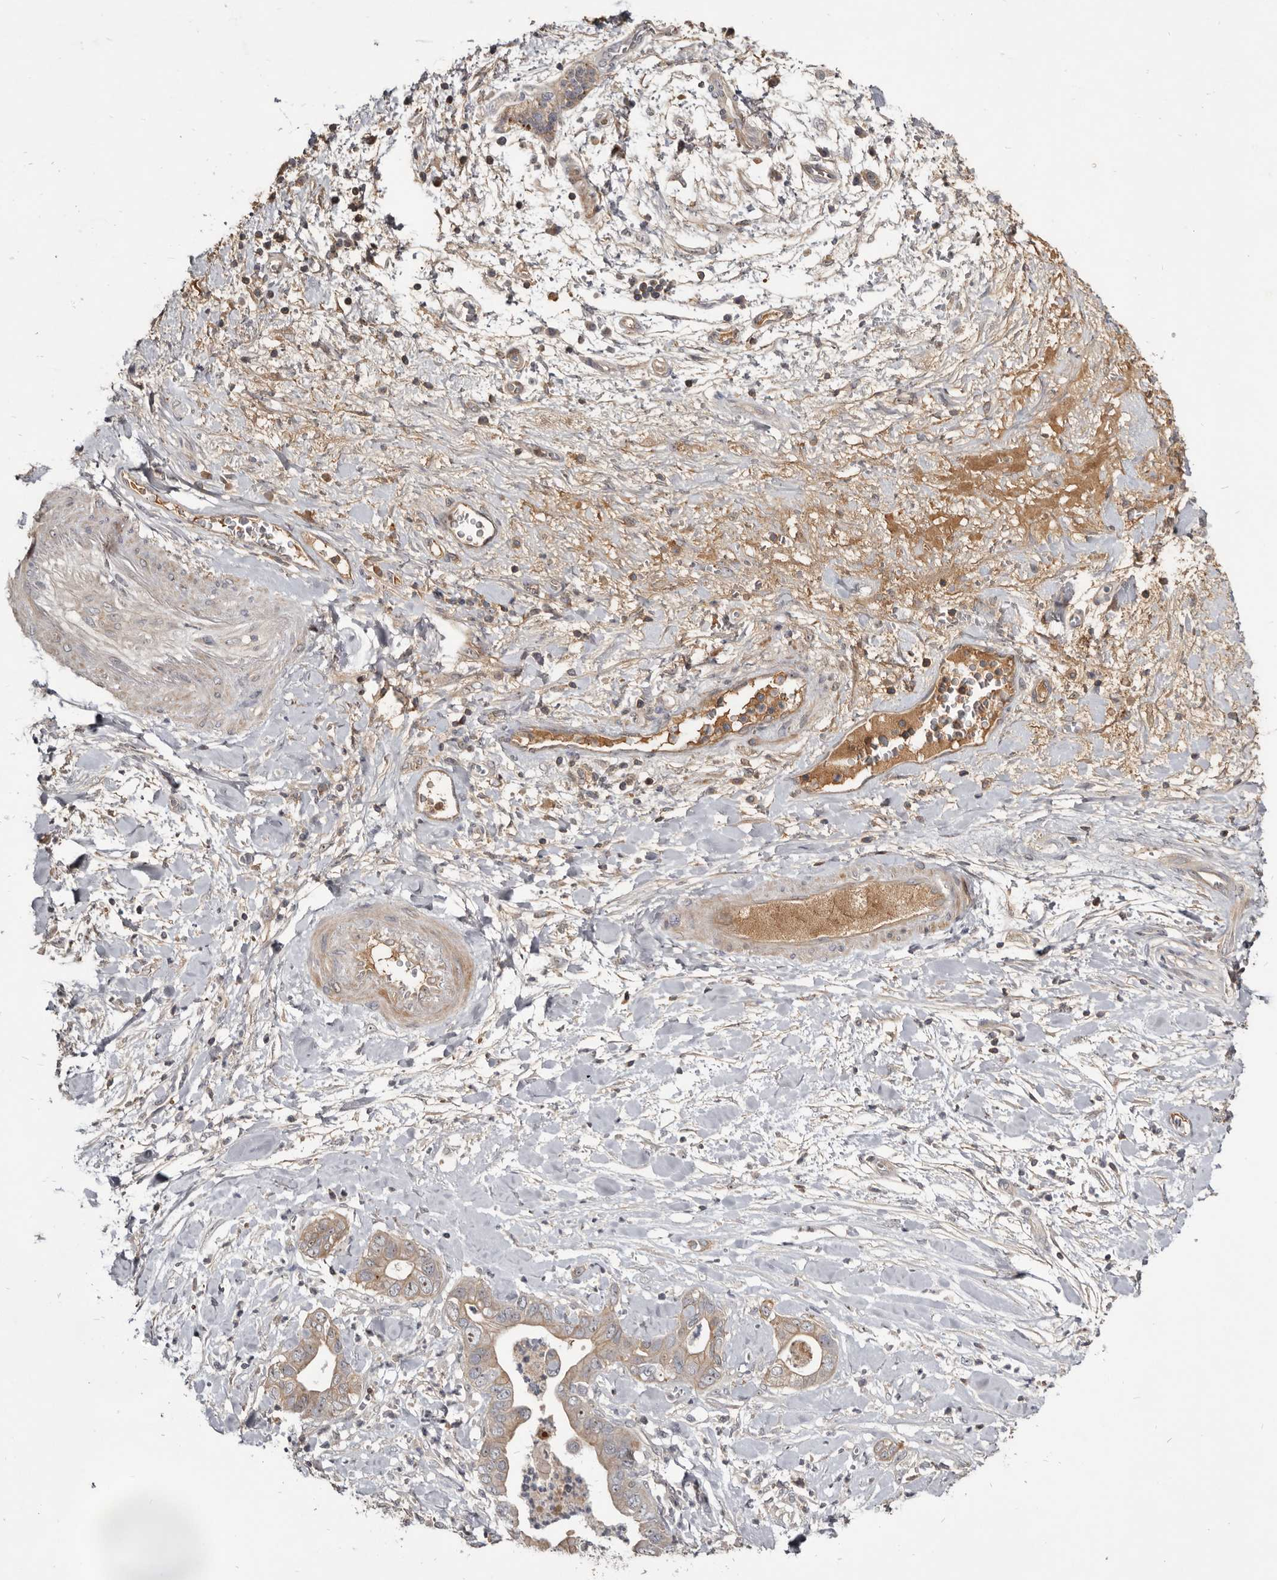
{"staining": {"intensity": "weak", "quantity": "25%-75%", "location": "cytoplasmic/membranous"}, "tissue": "pancreatic cancer", "cell_type": "Tumor cells", "image_type": "cancer", "snomed": [{"axis": "morphology", "description": "Adenocarcinoma, NOS"}, {"axis": "topography", "description": "Pancreas"}], "caption": "This image displays pancreatic adenocarcinoma stained with immunohistochemistry to label a protein in brown. The cytoplasmic/membranous of tumor cells show weak positivity for the protein. Nuclei are counter-stained blue.", "gene": "TTC39A", "patient": {"sex": "female", "age": 78}}